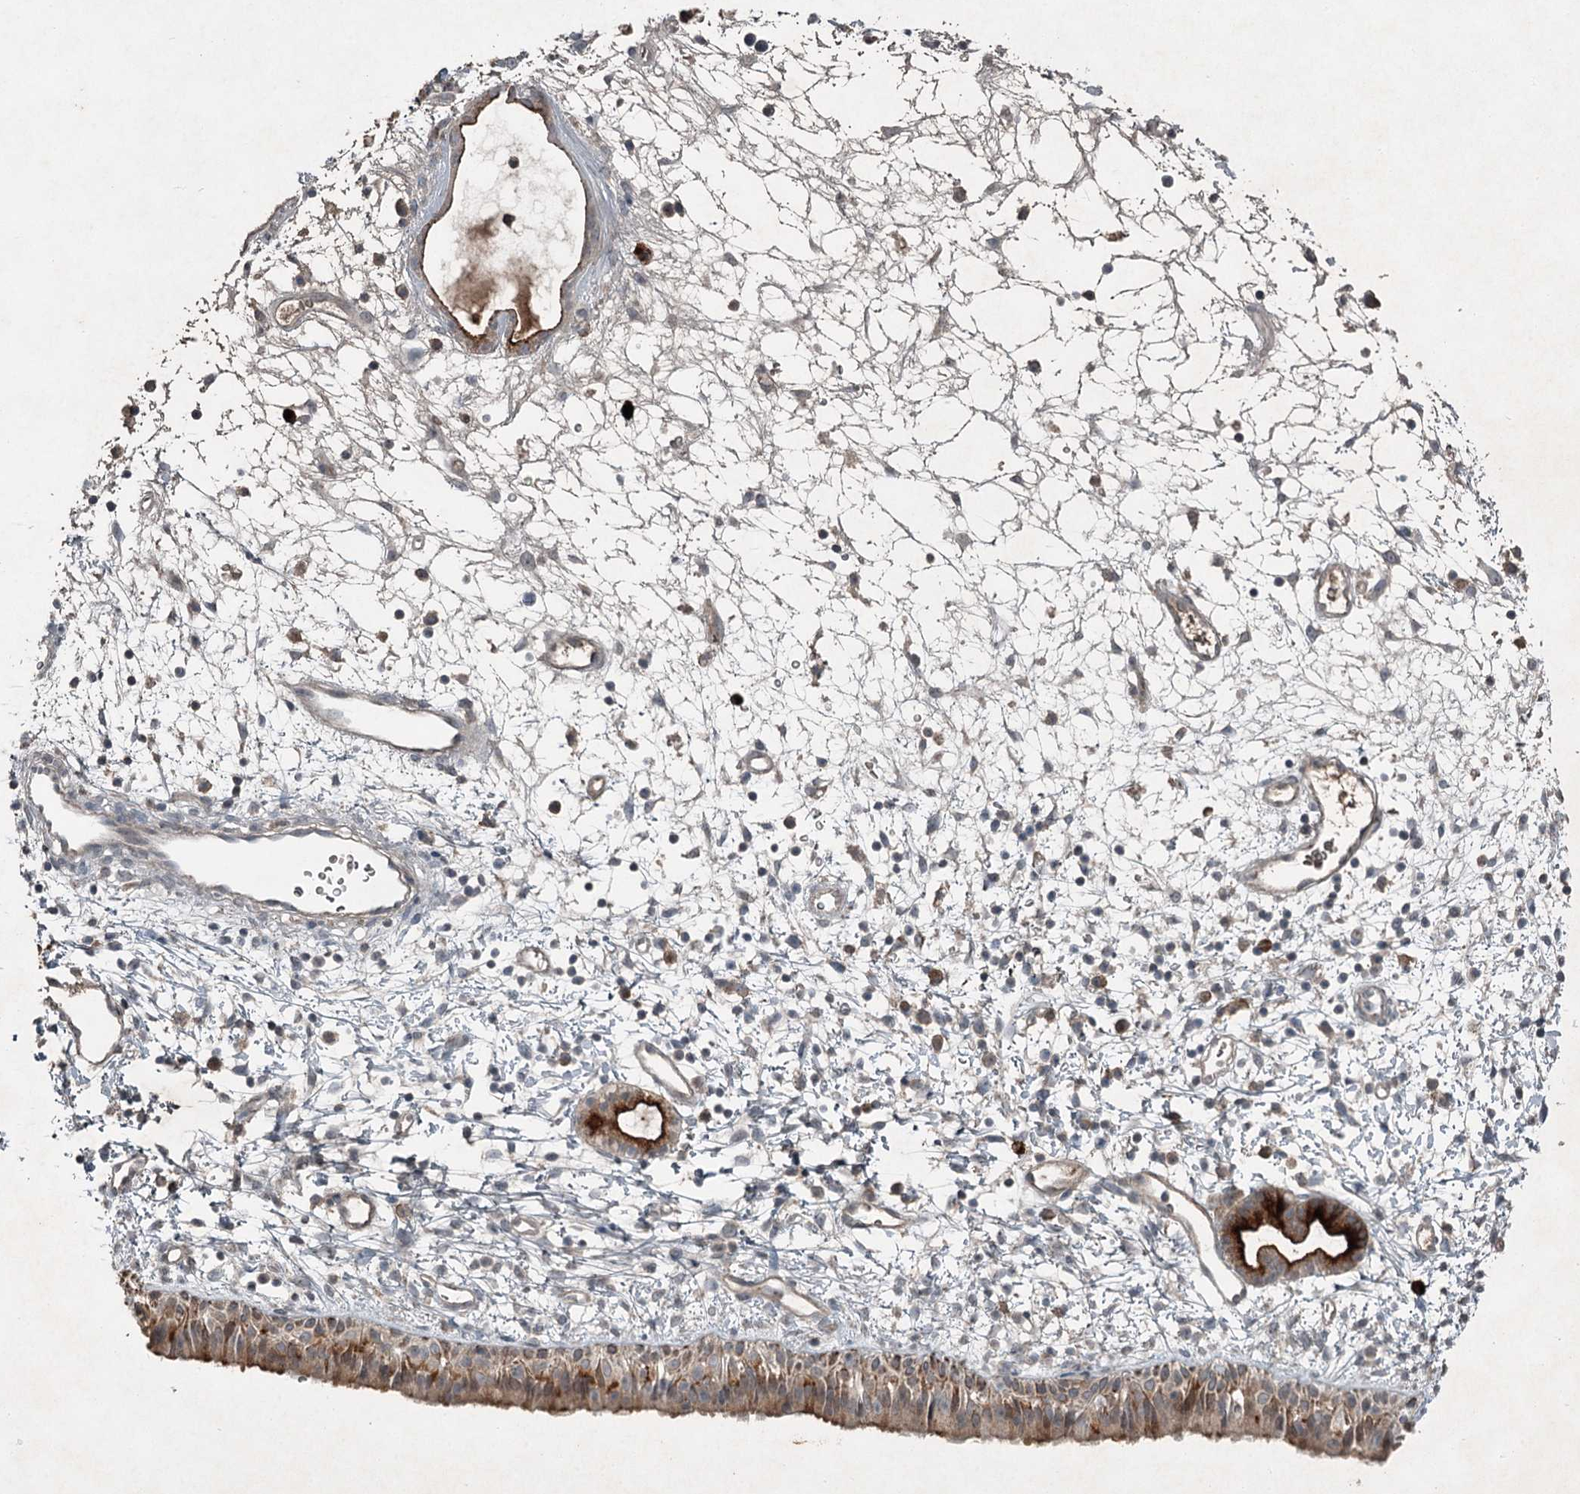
{"staining": {"intensity": "moderate", "quantity": "25%-75%", "location": "cytoplasmic/membranous"}, "tissue": "nasopharynx", "cell_type": "Respiratory epithelial cells", "image_type": "normal", "snomed": [{"axis": "morphology", "description": "Normal tissue, NOS"}, {"axis": "topography", "description": "Nasopharynx"}], "caption": "This micrograph reveals immunohistochemistry (IHC) staining of normal nasopharynx, with medium moderate cytoplasmic/membranous positivity in about 25%-75% of respiratory epithelial cells.", "gene": "SLC39A8", "patient": {"sex": "male", "age": 22}}